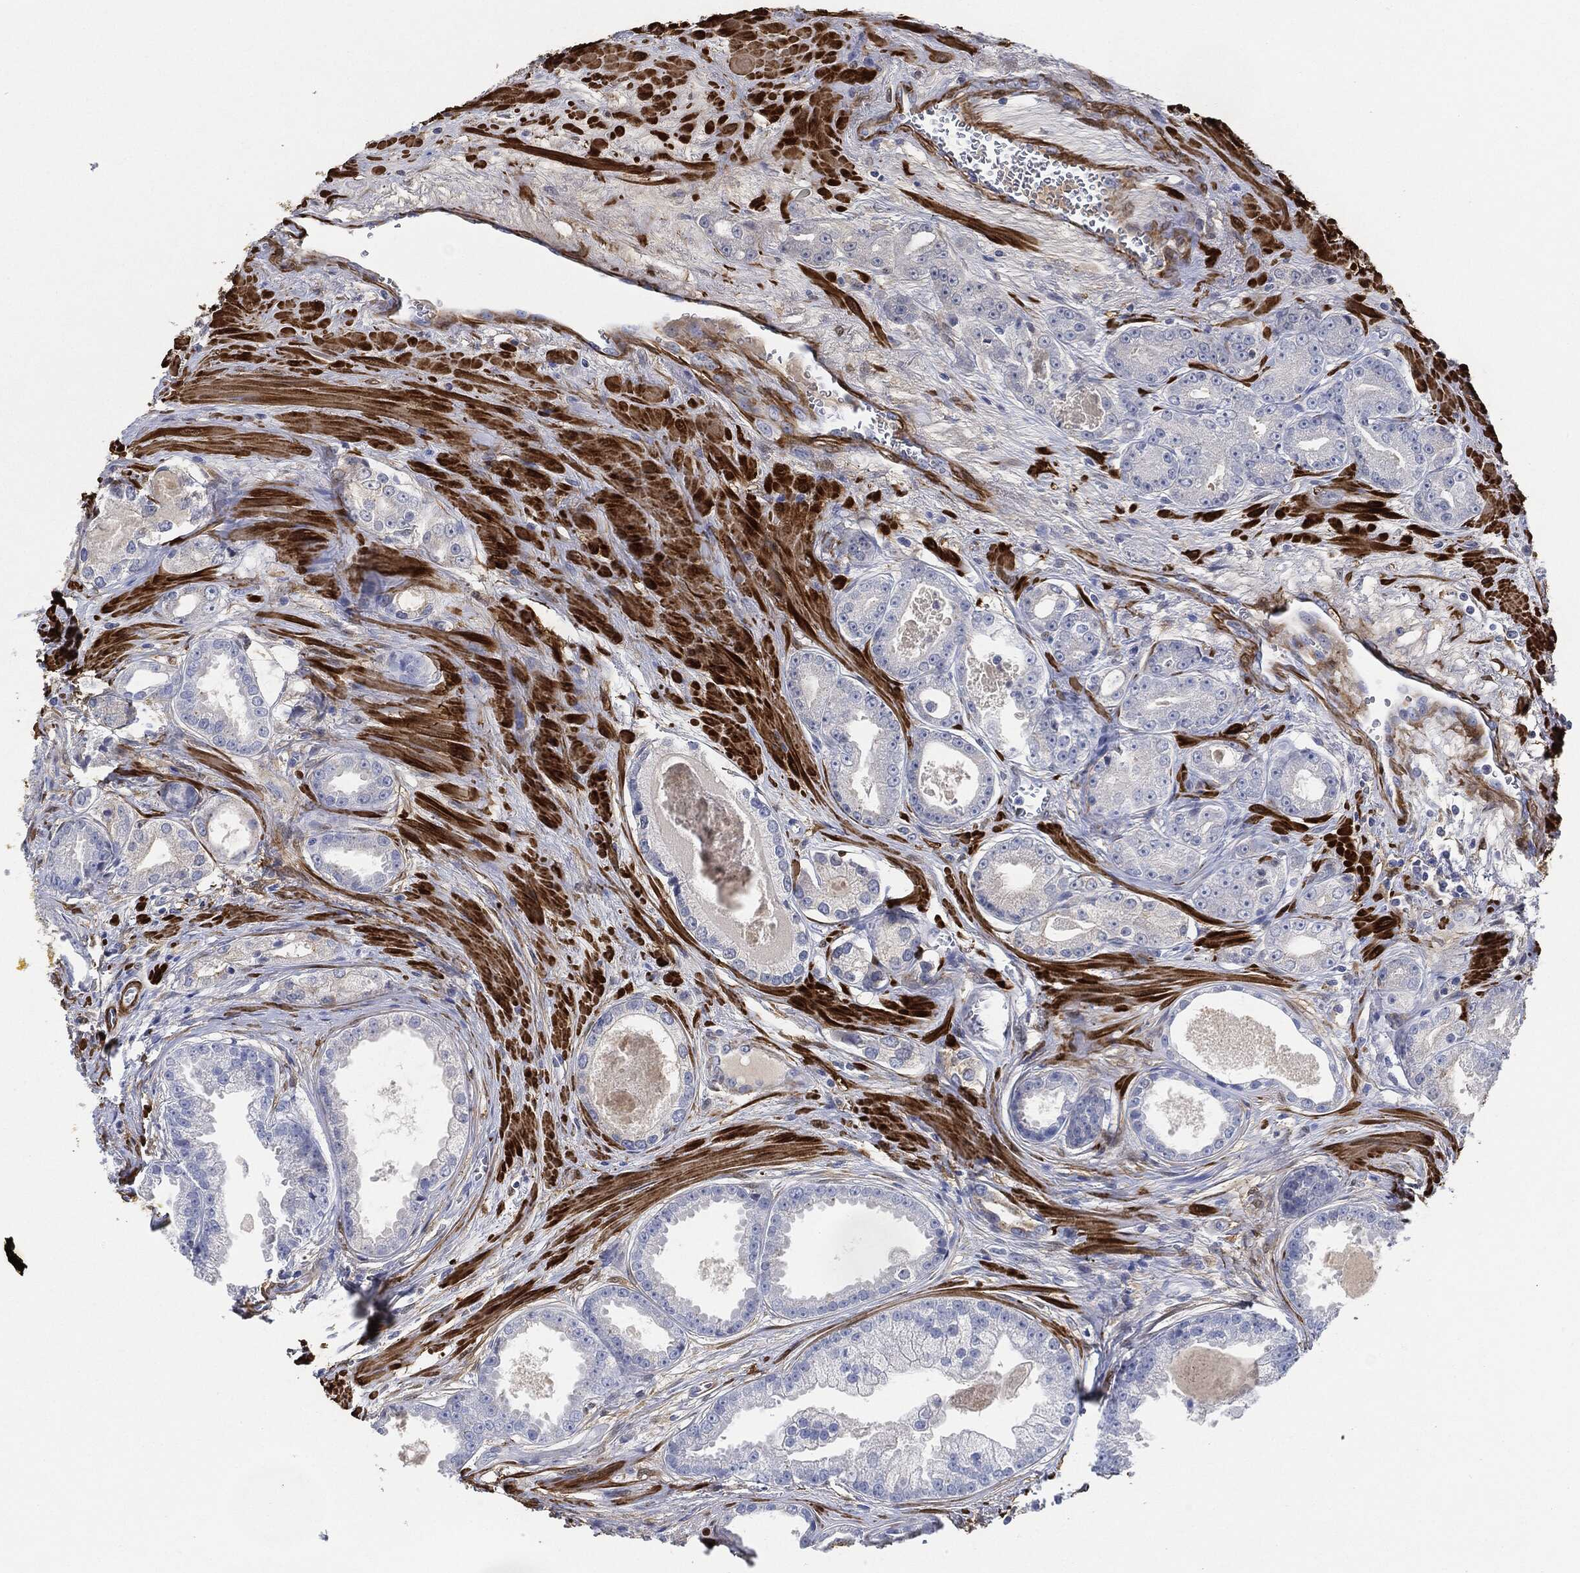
{"staining": {"intensity": "negative", "quantity": "none", "location": "none"}, "tissue": "prostate cancer", "cell_type": "Tumor cells", "image_type": "cancer", "snomed": [{"axis": "morphology", "description": "Adenocarcinoma, NOS"}, {"axis": "topography", "description": "Prostate"}], "caption": "Photomicrograph shows no protein positivity in tumor cells of adenocarcinoma (prostate) tissue. Nuclei are stained in blue.", "gene": "TAGLN", "patient": {"sex": "male", "age": 61}}